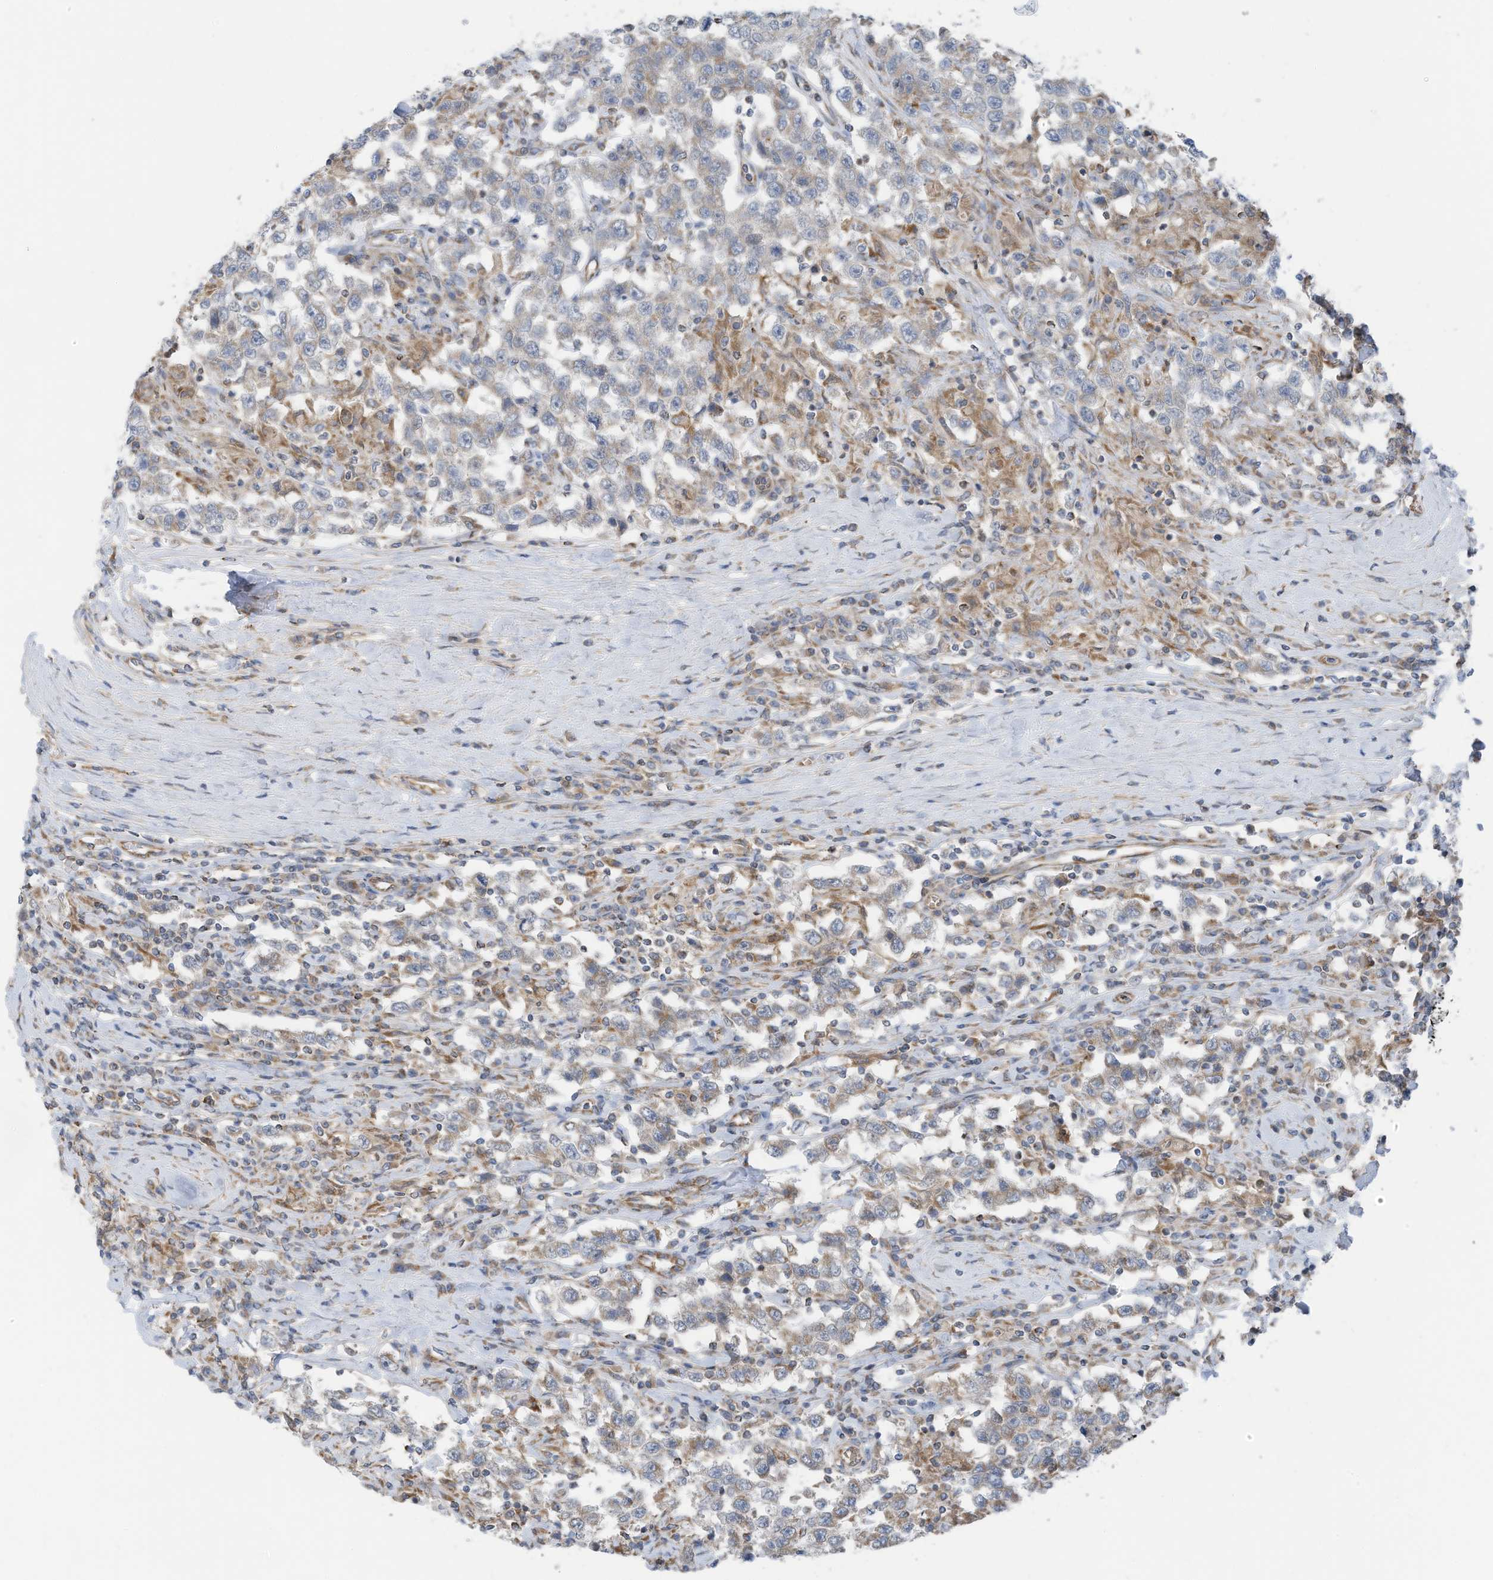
{"staining": {"intensity": "weak", "quantity": "<25%", "location": "cytoplasmic/membranous"}, "tissue": "testis cancer", "cell_type": "Tumor cells", "image_type": "cancer", "snomed": [{"axis": "morphology", "description": "Seminoma, NOS"}, {"axis": "topography", "description": "Testis"}], "caption": "A high-resolution image shows immunohistochemistry (IHC) staining of testis cancer, which reveals no significant positivity in tumor cells. (DAB (3,3'-diaminobenzidine) IHC, high magnification).", "gene": "EOMES", "patient": {"sex": "male", "age": 41}}